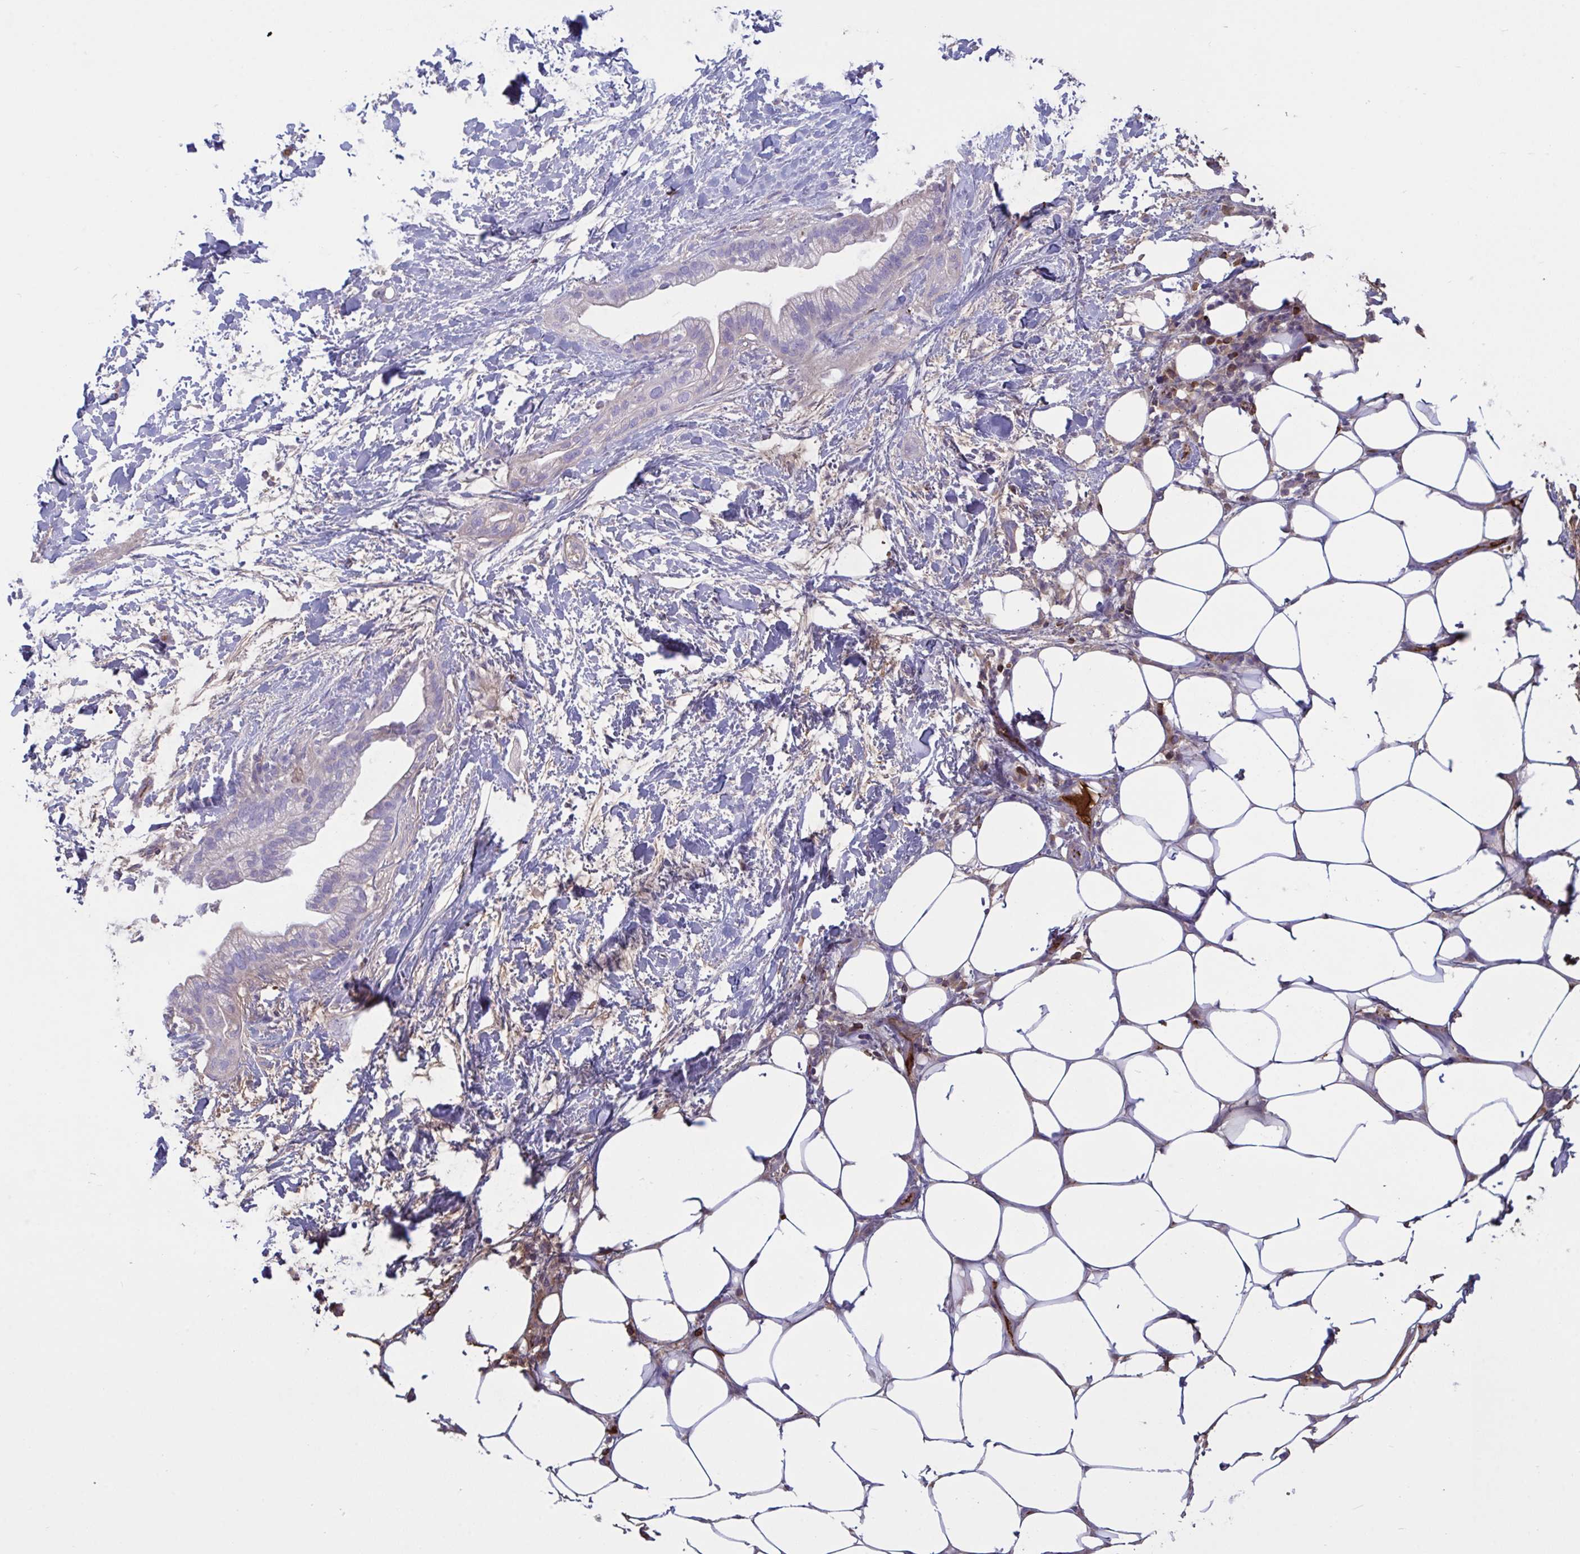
{"staining": {"intensity": "negative", "quantity": "none", "location": "none"}, "tissue": "pancreatic cancer", "cell_type": "Tumor cells", "image_type": "cancer", "snomed": [{"axis": "morphology", "description": "Adenocarcinoma, NOS"}, {"axis": "topography", "description": "Pancreas"}], "caption": "Image shows no protein staining in tumor cells of pancreatic cancer (adenocarcinoma) tissue.", "gene": "IL1R1", "patient": {"sex": "male", "age": 44}}